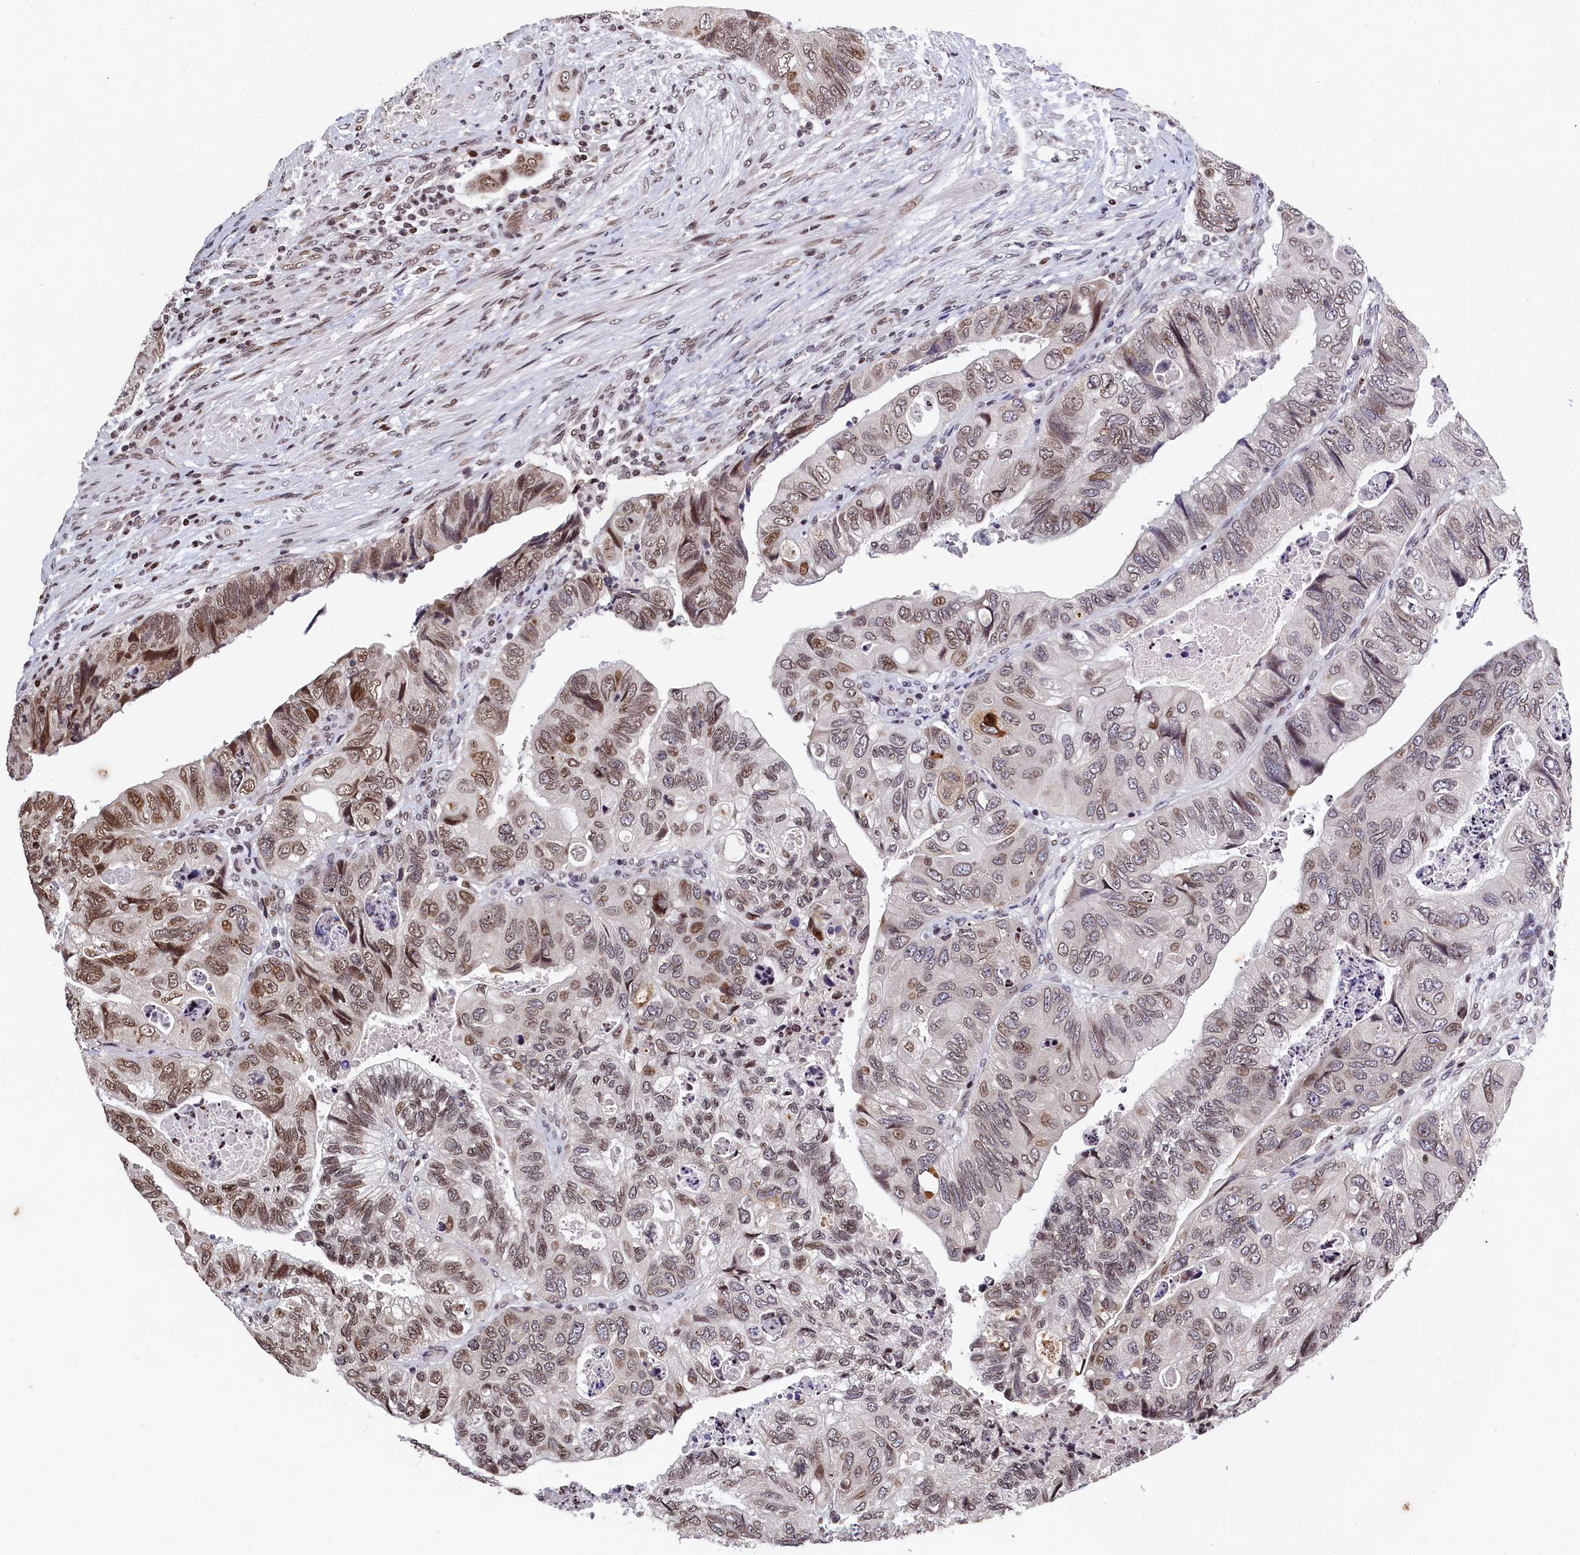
{"staining": {"intensity": "moderate", "quantity": "<25%", "location": "nuclear"}, "tissue": "colorectal cancer", "cell_type": "Tumor cells", "image_type": "cancer", "snomed": [{"axis": "morphology", "description": "Adenocarcinoma, NOS"}, {"axis": "topography", "description": "Rectum"}], "caption": "Immunohistochemical staining of colorectal cancer (adenocarcinoma) exhibits low levels of moderate nuclear protein expression in about <25% of tumor cells.", "gene": "FAM217B", "patient": {"sex": "male", "age": 63}}